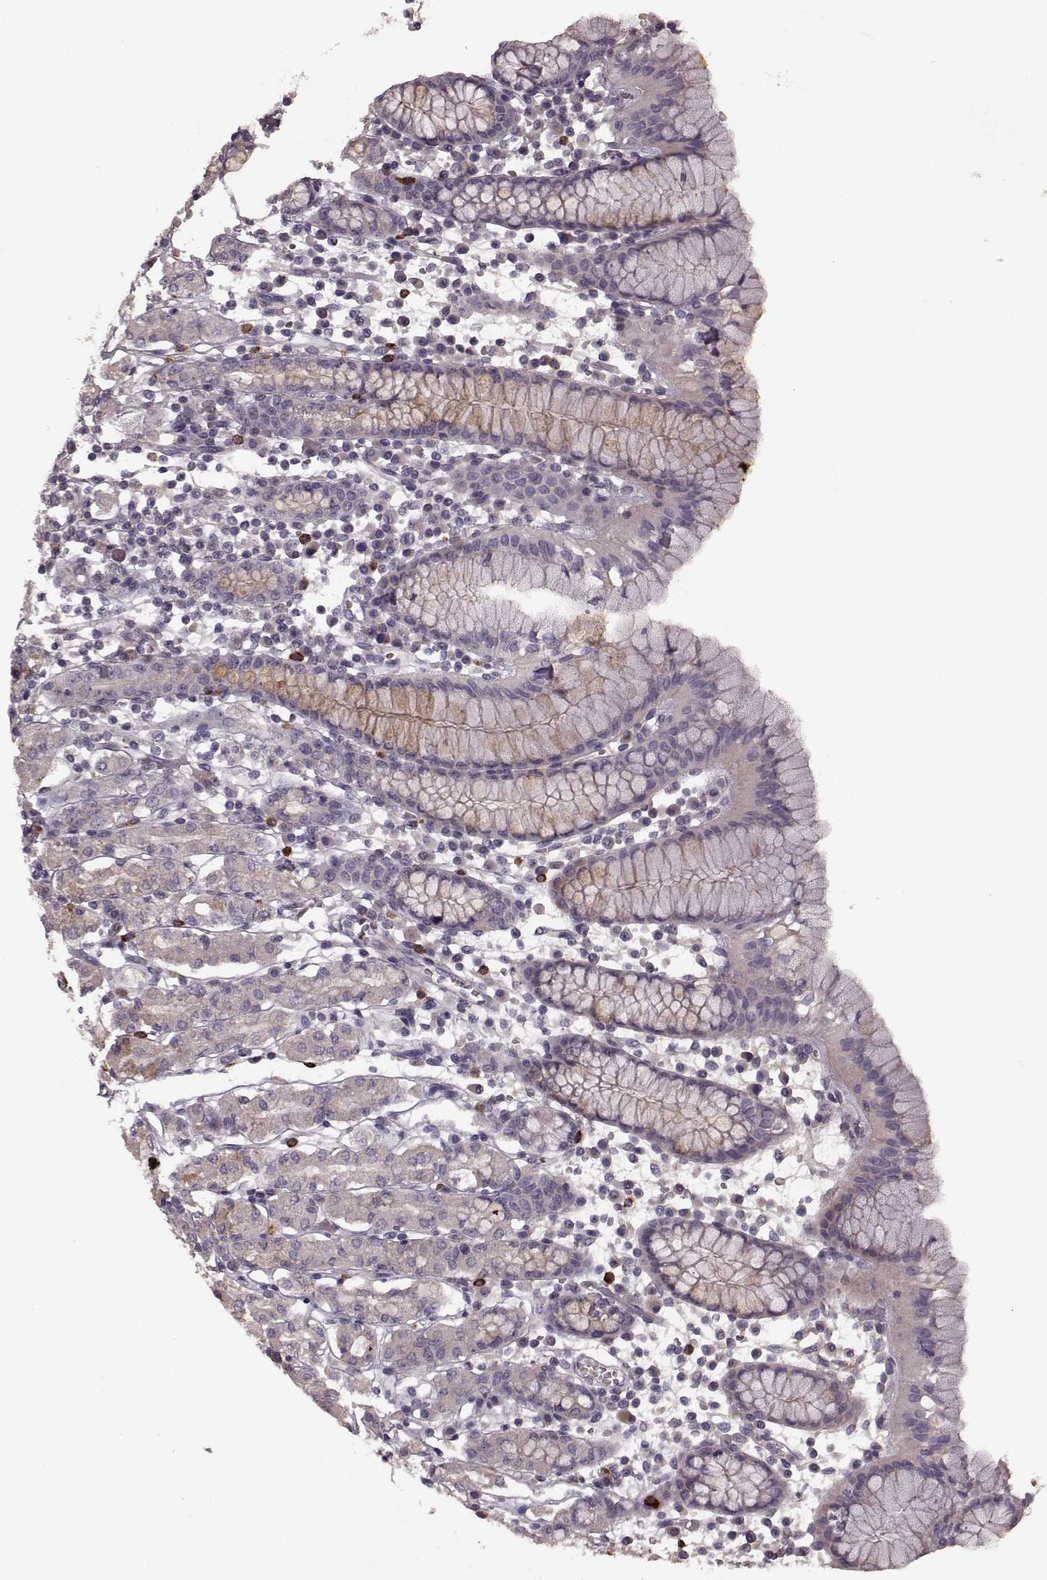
{"staining": {"intensity": "moderate", "quantity": "25%-75%", "location": "cytoplasmic/membranous"}, "tissue": "stomach", "cell_type": "Glandular cells", "image_type": "normal", "snomed": [{"axis": "morphology", "description": "Normal tissue, NOS"}, {"axis": "topography", "description": "Stomach, upper"}, {"axis": "topography", "description": "Stomach"}], "caption": "IHC staining of unremarkable stomach, which demonstrates medium levels of moderate cytoplasmic/membranous expression in about 25%-75% of glandular cells indicating moderate cytoplasmic/membranous protein expression. The staining was performed using DAB (brown) for protein detection and nuclei were counterstained in hematoxylin (blue).", "gene": "SLC52A3", "patient": {"sex": "male", "age": 62}}